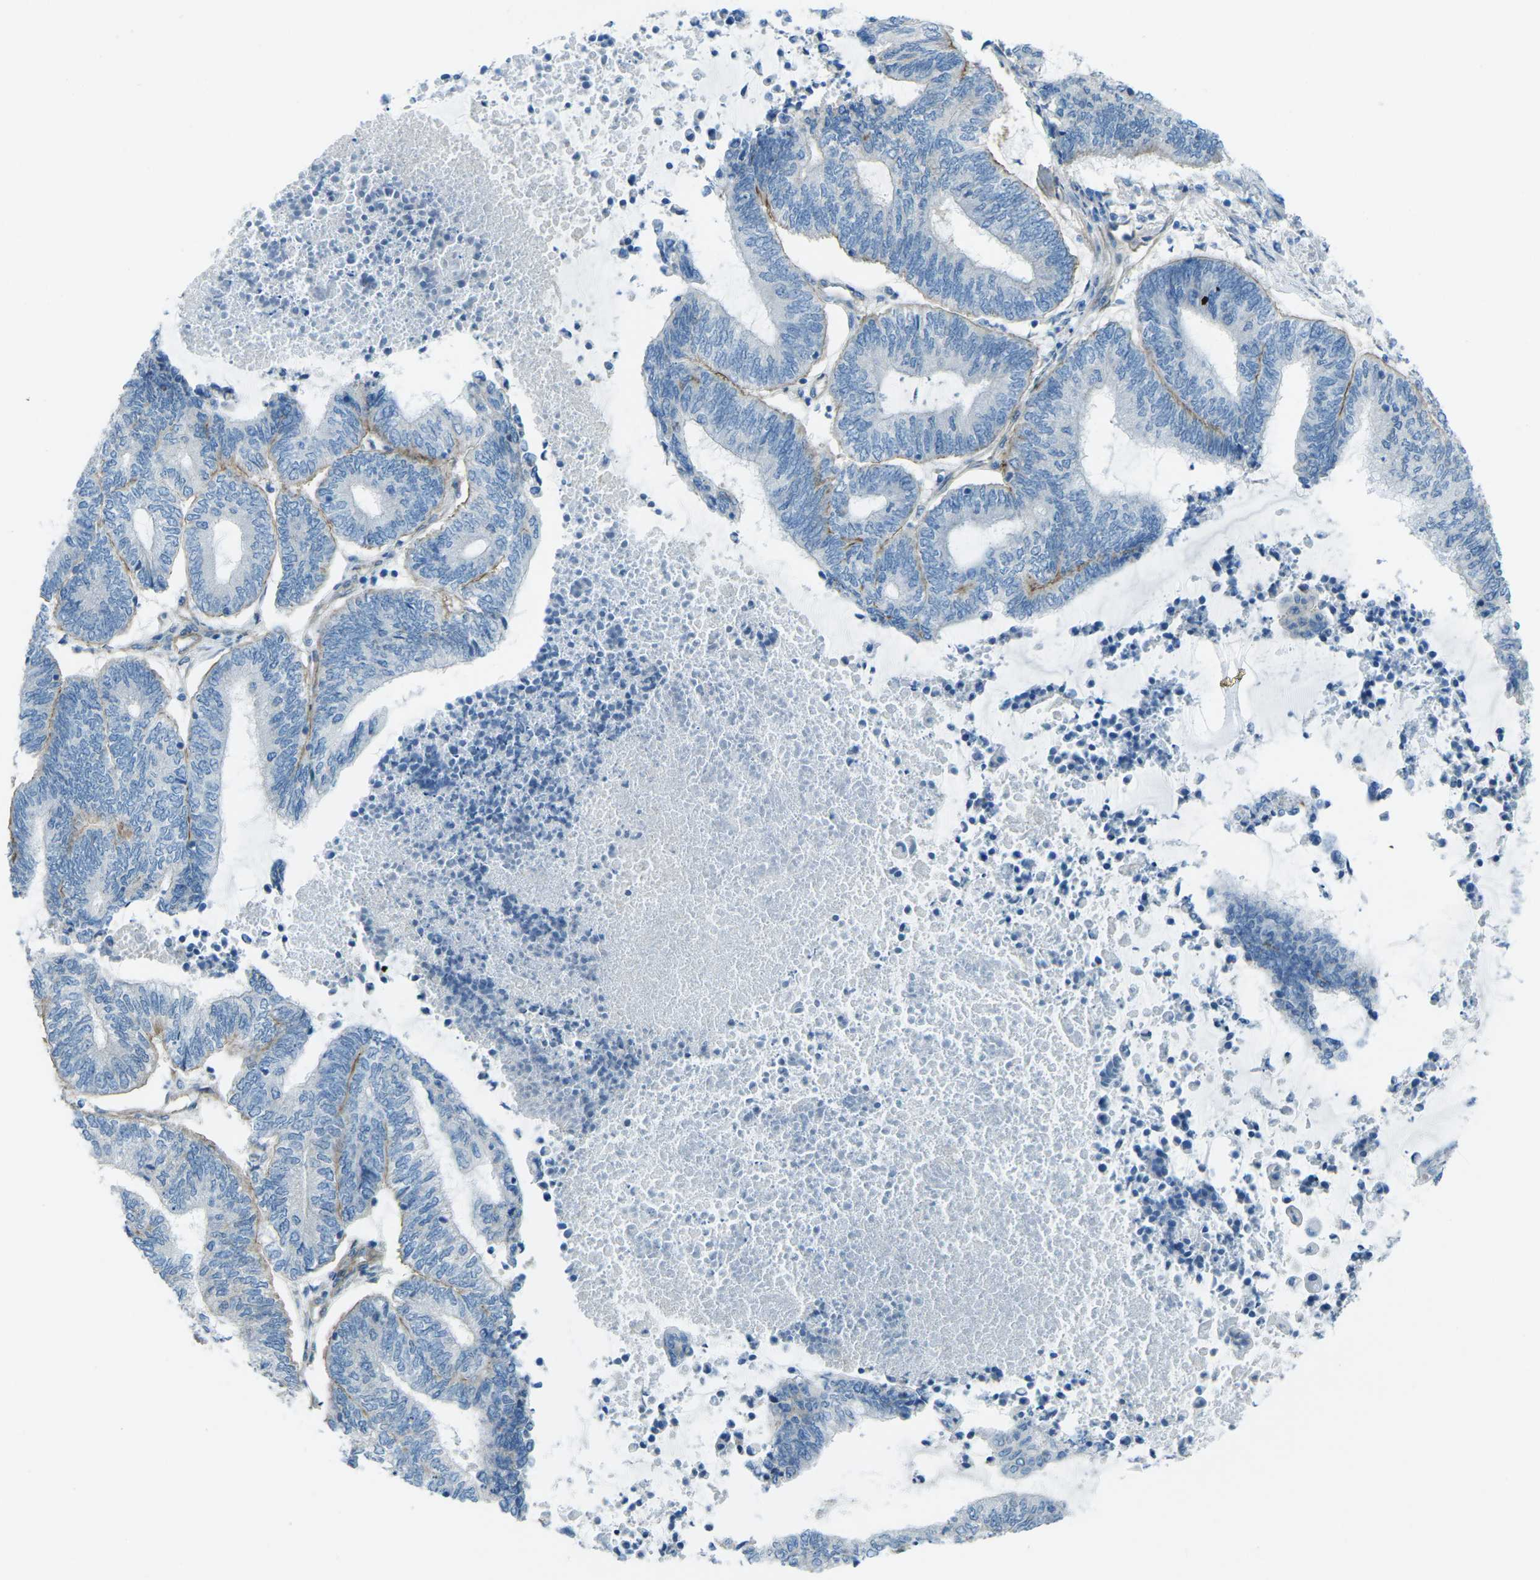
{"staining": {"intensity": "negative", "quantity": "none", "location": "none"}, "tissue": "endometrial cancer", "cell_type": "Tumor cells", "image_type": "cancer", "snomed": [{"axis": "morphology", "description": "Adenocarcinoma, NOS"}, {"axis": "topography", "description": "Uterus"}, {"axis": "topography", "description": "Endometrium"}], "caption": "This micrograph is of endometrial adenocarcinoma stained with immunohistochemistry (IHC) to label a protein in brown with the nuclei are counter-stained blue. There is no expression in tumor cells. (Immunohistochemistry, brightfield microscopy, high magnification).", "gene": "UTRN", "patient": {"sex": "female", "age": 70}}